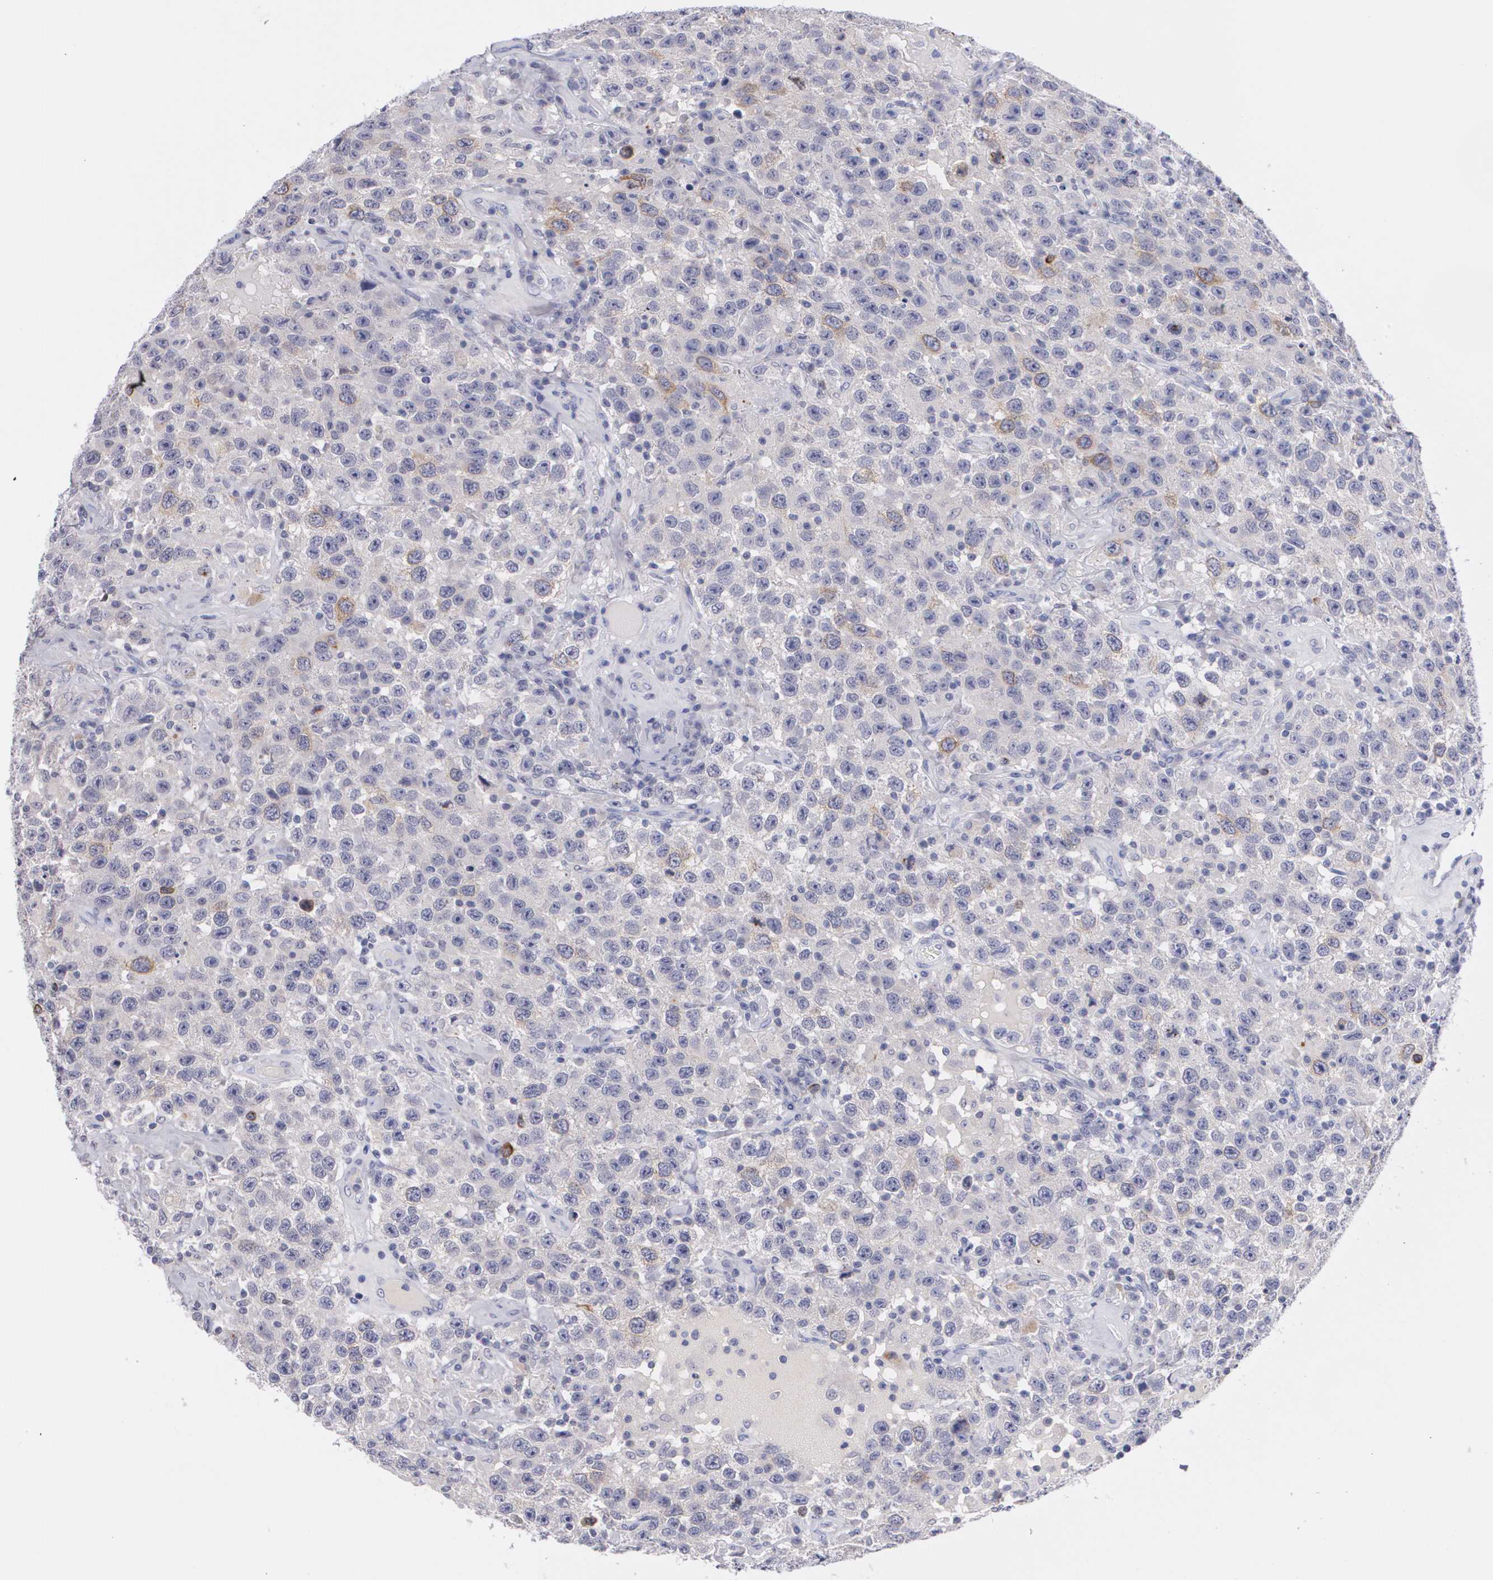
{"staining": {"intensity": "weak", "quantity": "<25%", "location": "cytoplasmic/membranous"}, "tissue": "testis cancer", "cell_type": "Tumor cells", "image_type": "cancer", "snomed": [{"axis": "morphology", "description": "Seminoma, NOS"}, {"axis": "topography", "description": "Testis"}], "caption": "IHC micrograph of human testis cancer (seminoma) stained for a protein (brown), which displays no staining in tumor cells.", "gene": "HMMR", "patient": {"sex": "male", "age": 41}}